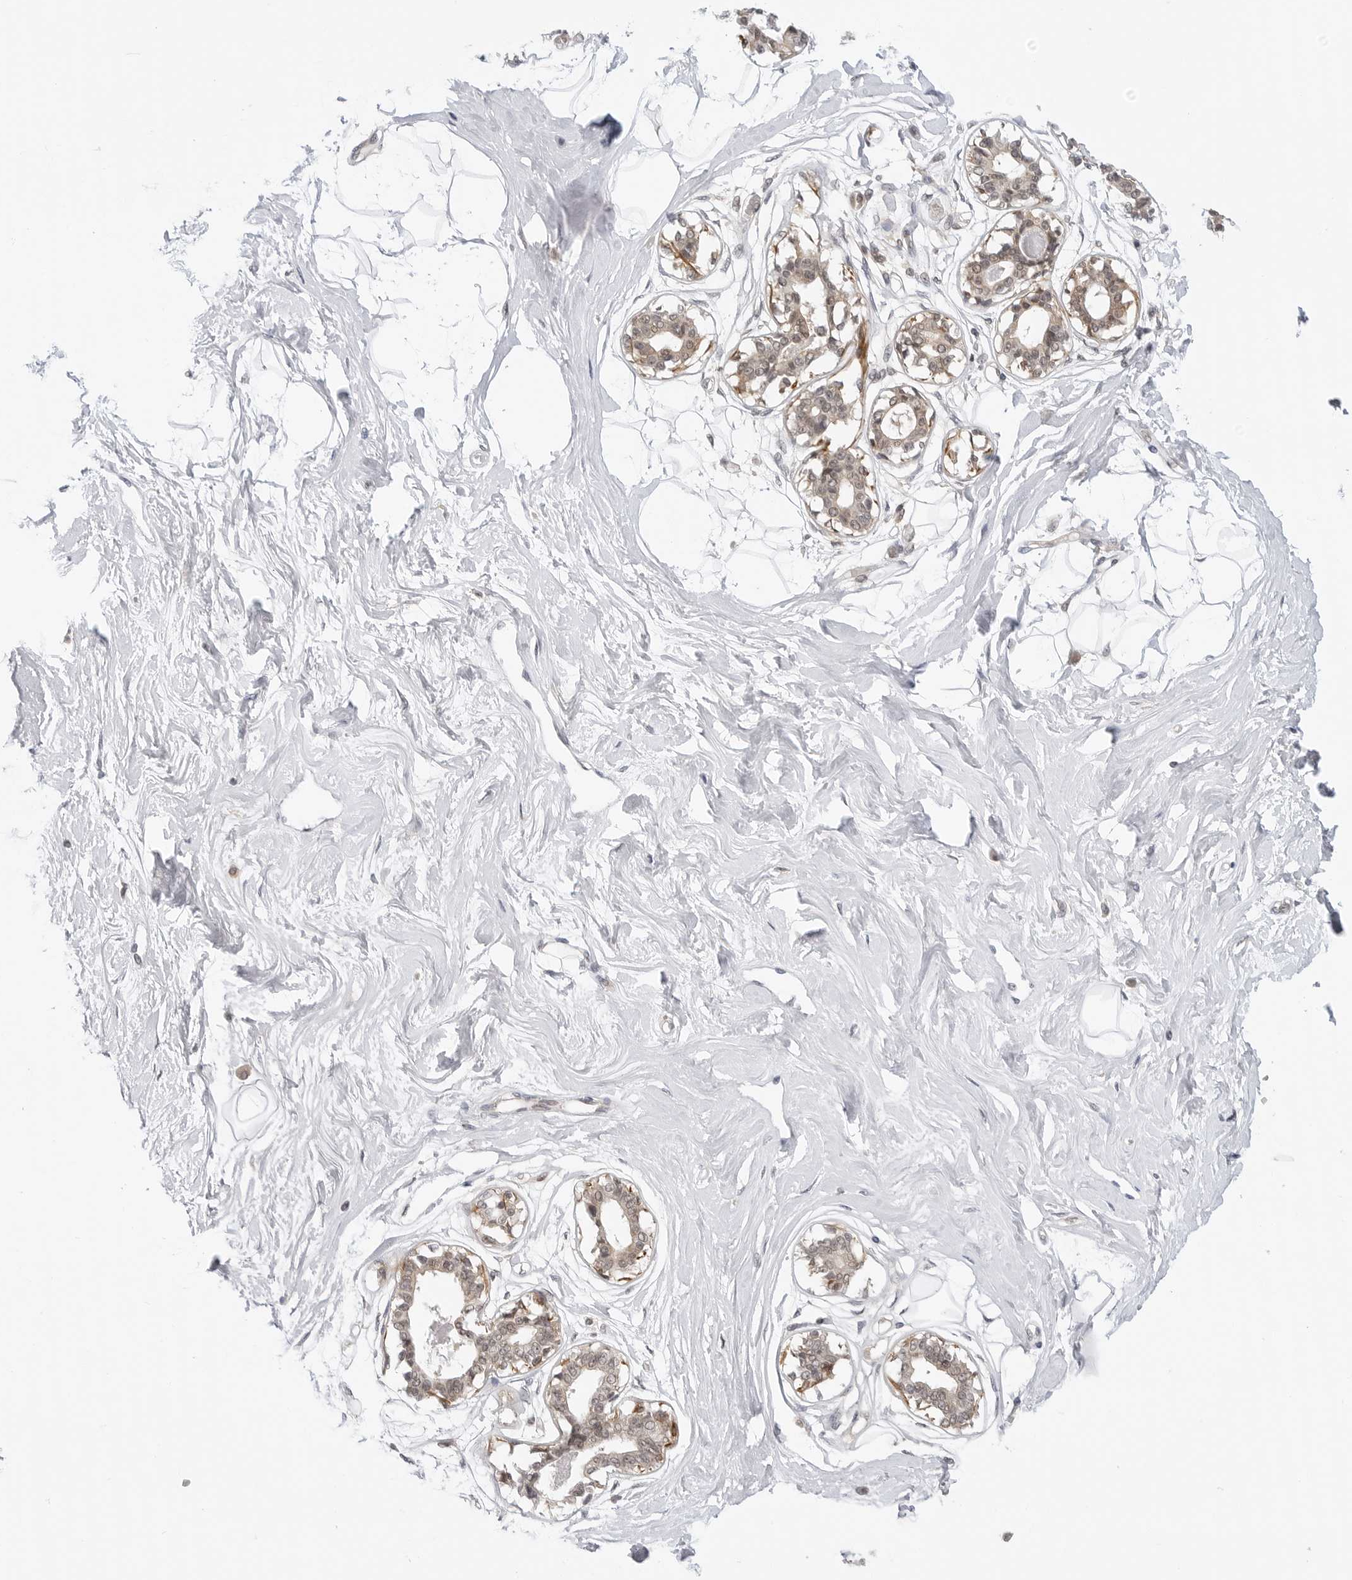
{"staining": {"intensity": "negative", "quantity": "none", "location": "none"}, "tissue": "breast", "cell_type": "Adipocytes", "image_type": "normal", "snomed": [{"axis": "morphology", "description": "Normal tissue, NOS"}, {"axis": "topography", "description": "Breast"}], "caption": "Breast stained for a protein using immunohistochemistry (IHC) reveals no expression adipocytes.", "gene": "MAP2K5", "patient": {"sex": "female", "age": 45}}